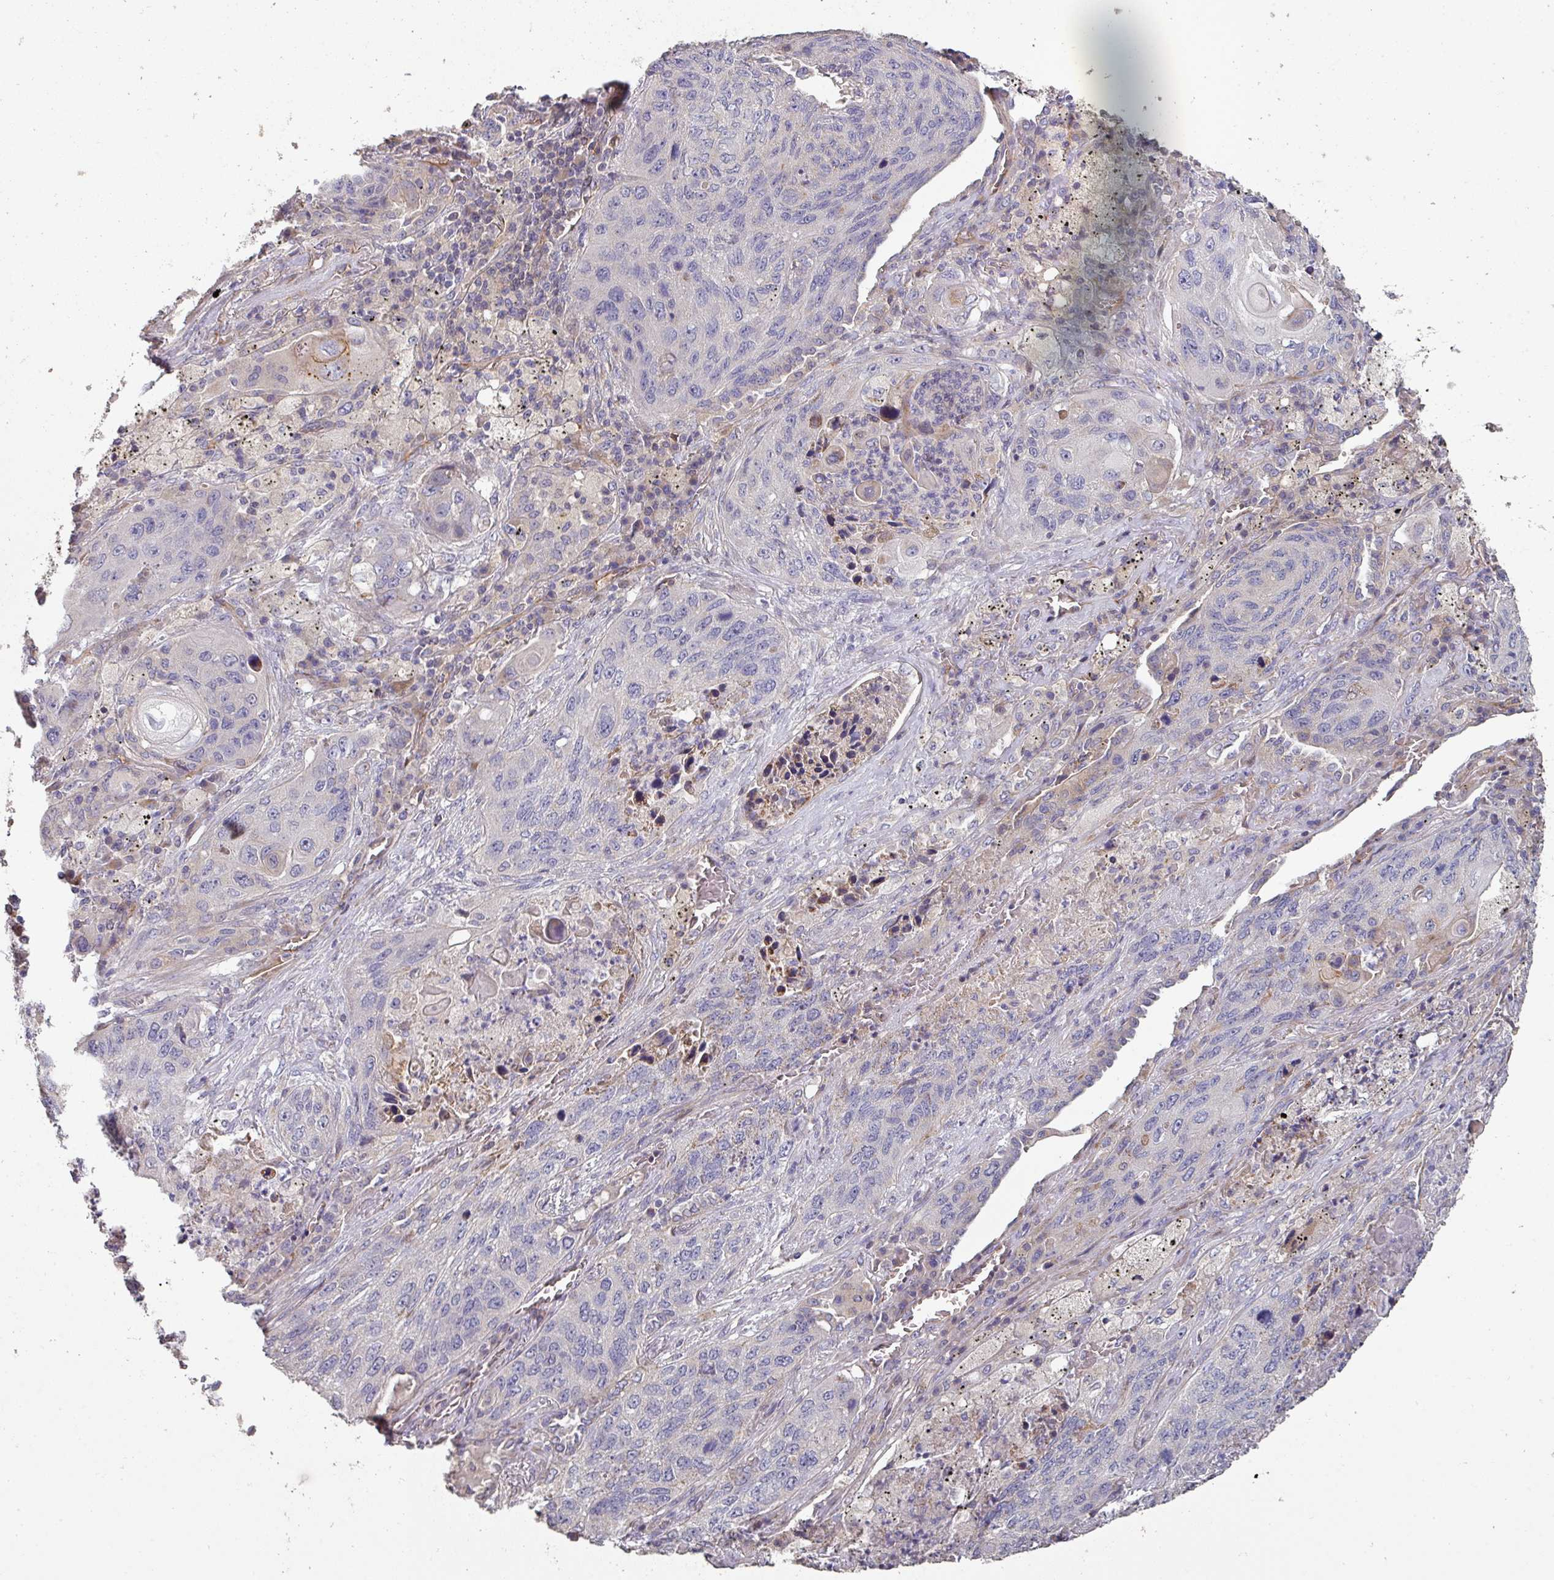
{"staining": {"intensity": "negative", "quantity": "none", "location": "none"}, "tissue": "lung cancer", "cell_type": "Tumor cells", "image_type": "cancer", "snomed": [{"axis": "morphology", "description": "Squamous cell carcinoma, NOS"}, {"axis": "topography", "description": "Lung"}], "caption": "A micrograph of lung cancer stained for a protein exhibits no brown staining in tumor cells.", "gene": "PCDH1", "patient": {"sex": "female", "age": 63}}